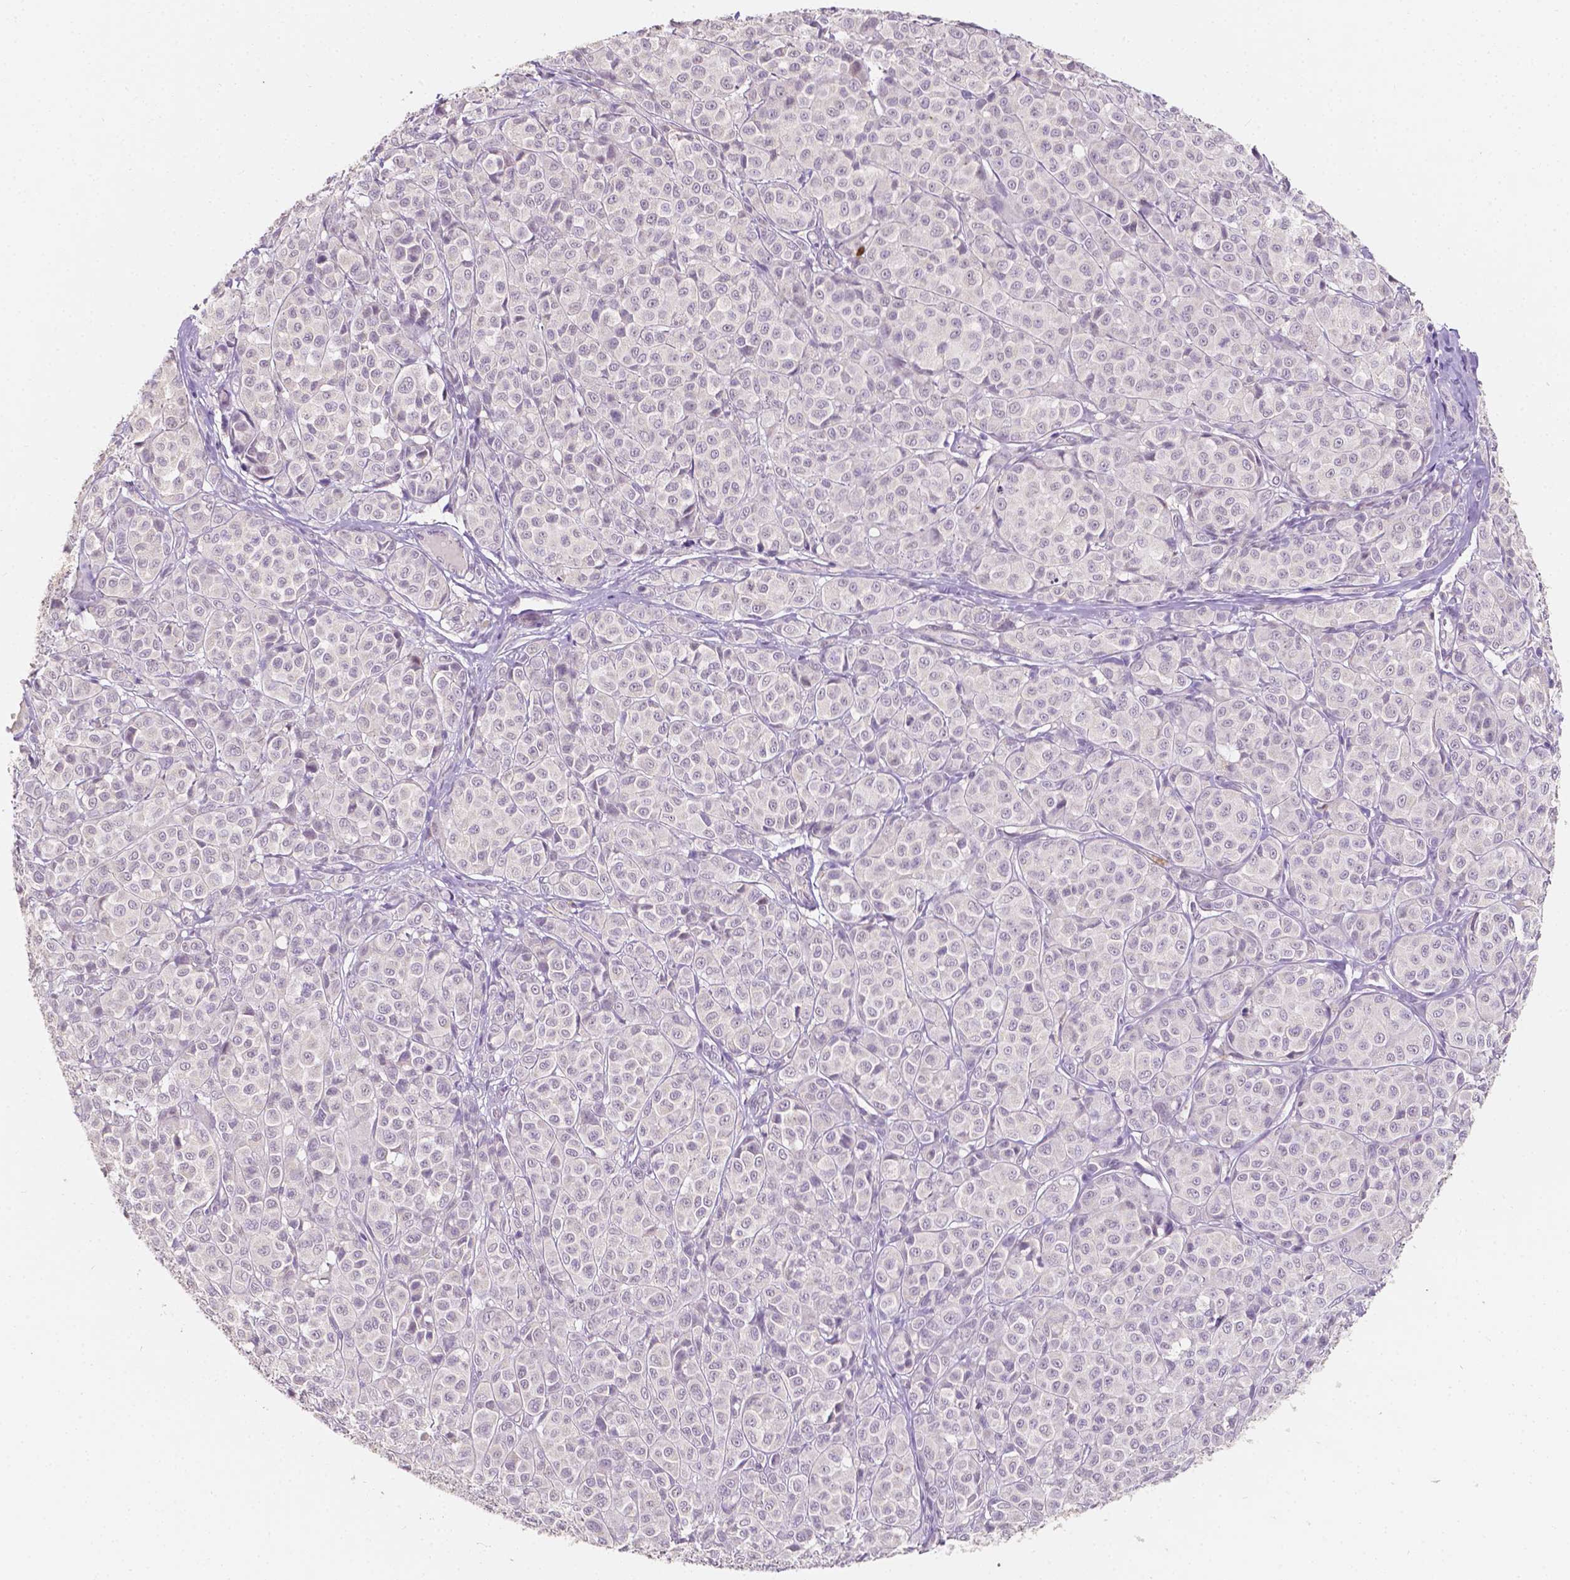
{"staining": {"intensity": "negative", "quantity": "none", "location": "none"}, "tissue": "melanoma", "cell_type": "Tumor cells", "image_type": "cancer", "snomed": [{"axis": "morphology", "description": "Malignant melanoma, NOS"}, {"axis": "topography", "description": "Skin"}], "caption": "This is an immunohistochemistry micrograph of human melanoma. There is no positivity in tumor cells.", "gene": "TAL1", "patient": {"sex": "male", "age": 89}}